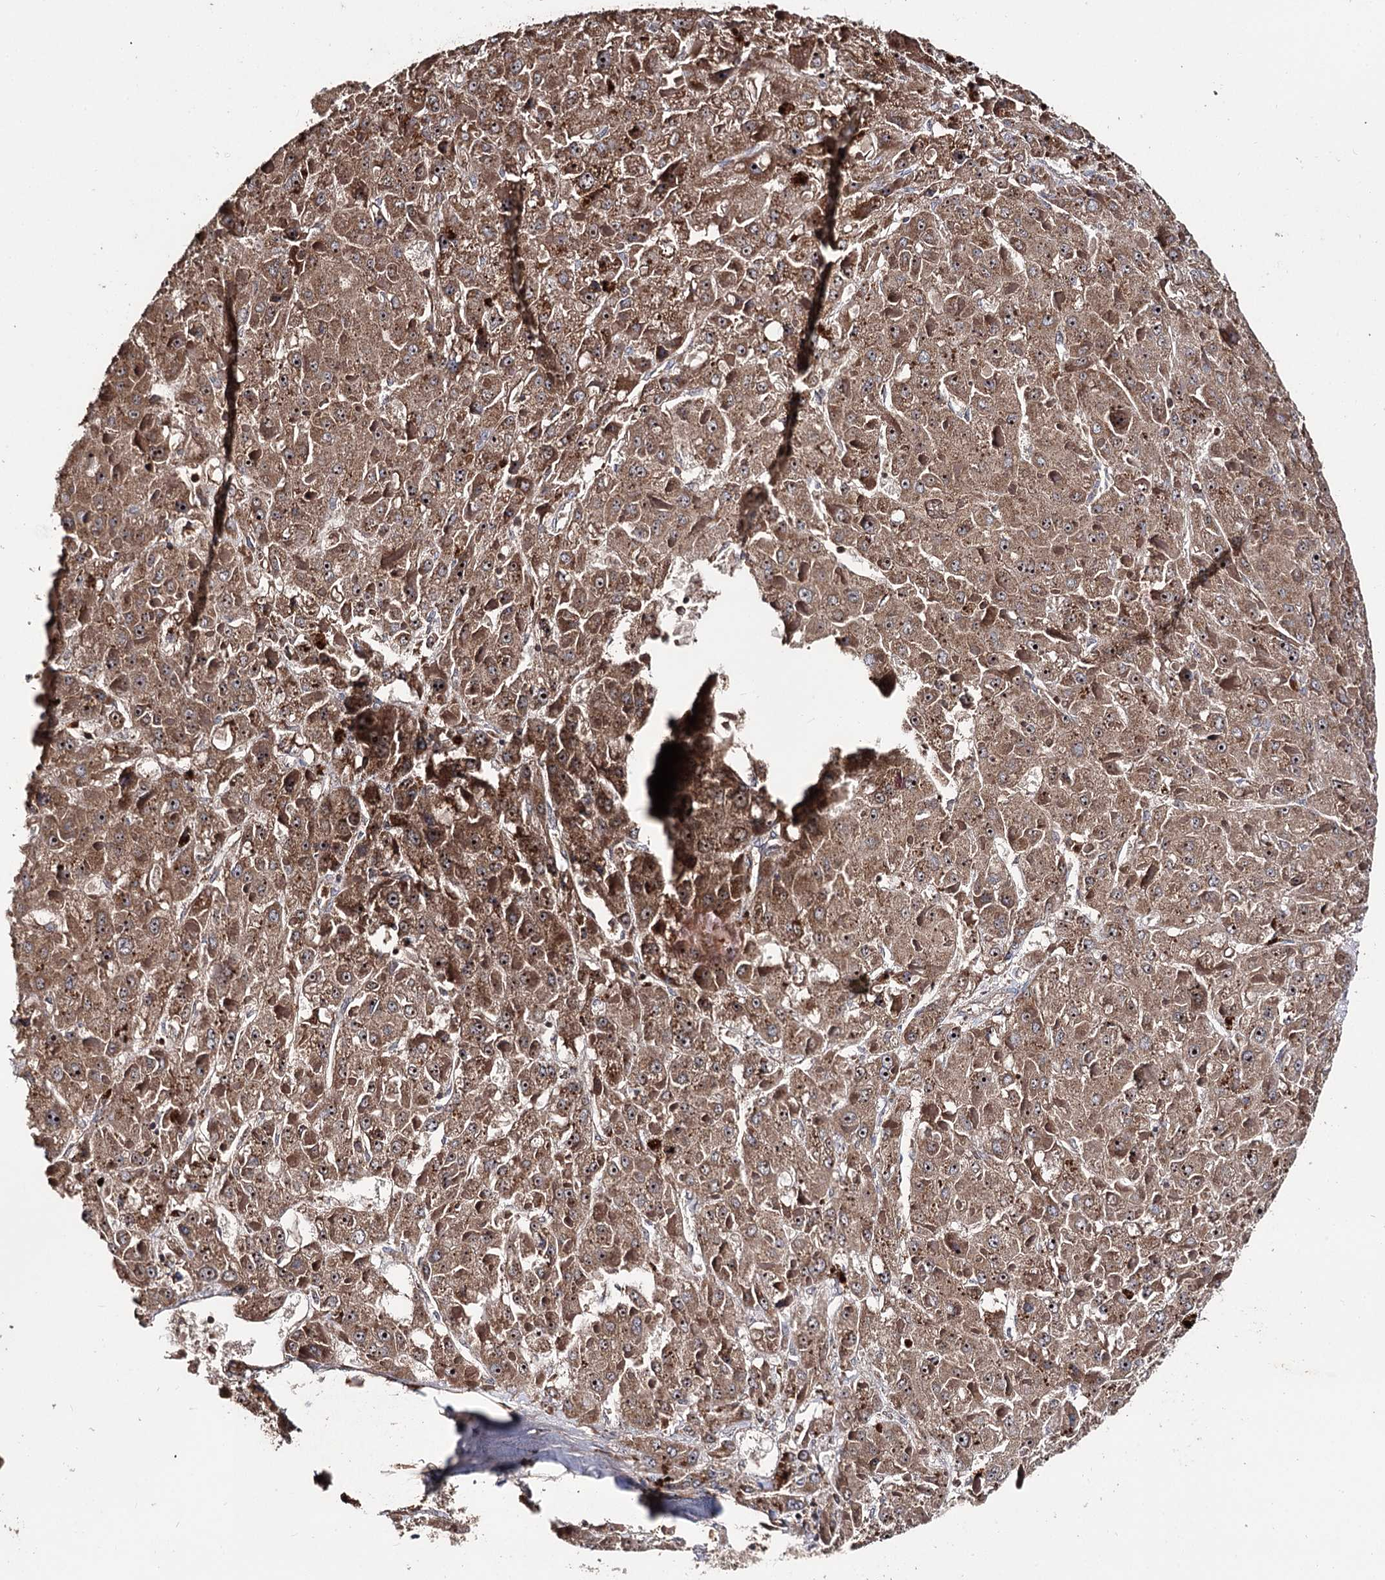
{"staining": {"intensity": "moderate", "quantity": ">75%", "location": "cytoplasmic/membranous,nuclear"}, "tissue": "liver cancer", "cell_type": "Tumor cells", "image_type": "cancer", "snomed": [{"axis": "morphology", "description": "Carcinoma, Hepatocellular, NOS"}, {"axis": "topography", "description": "Liver"}], "caption": "This image exhibits liver cancer stained with immunohistochemistry (IHC) to label a protein in brown. The cytoplasmic/membranous and nuclear of tumor cells show moderate positivity for the protein. Nuclei are counter-stained blue.", "gene": "FAM53B", "patient": {"sex": "female", "age": 73}}